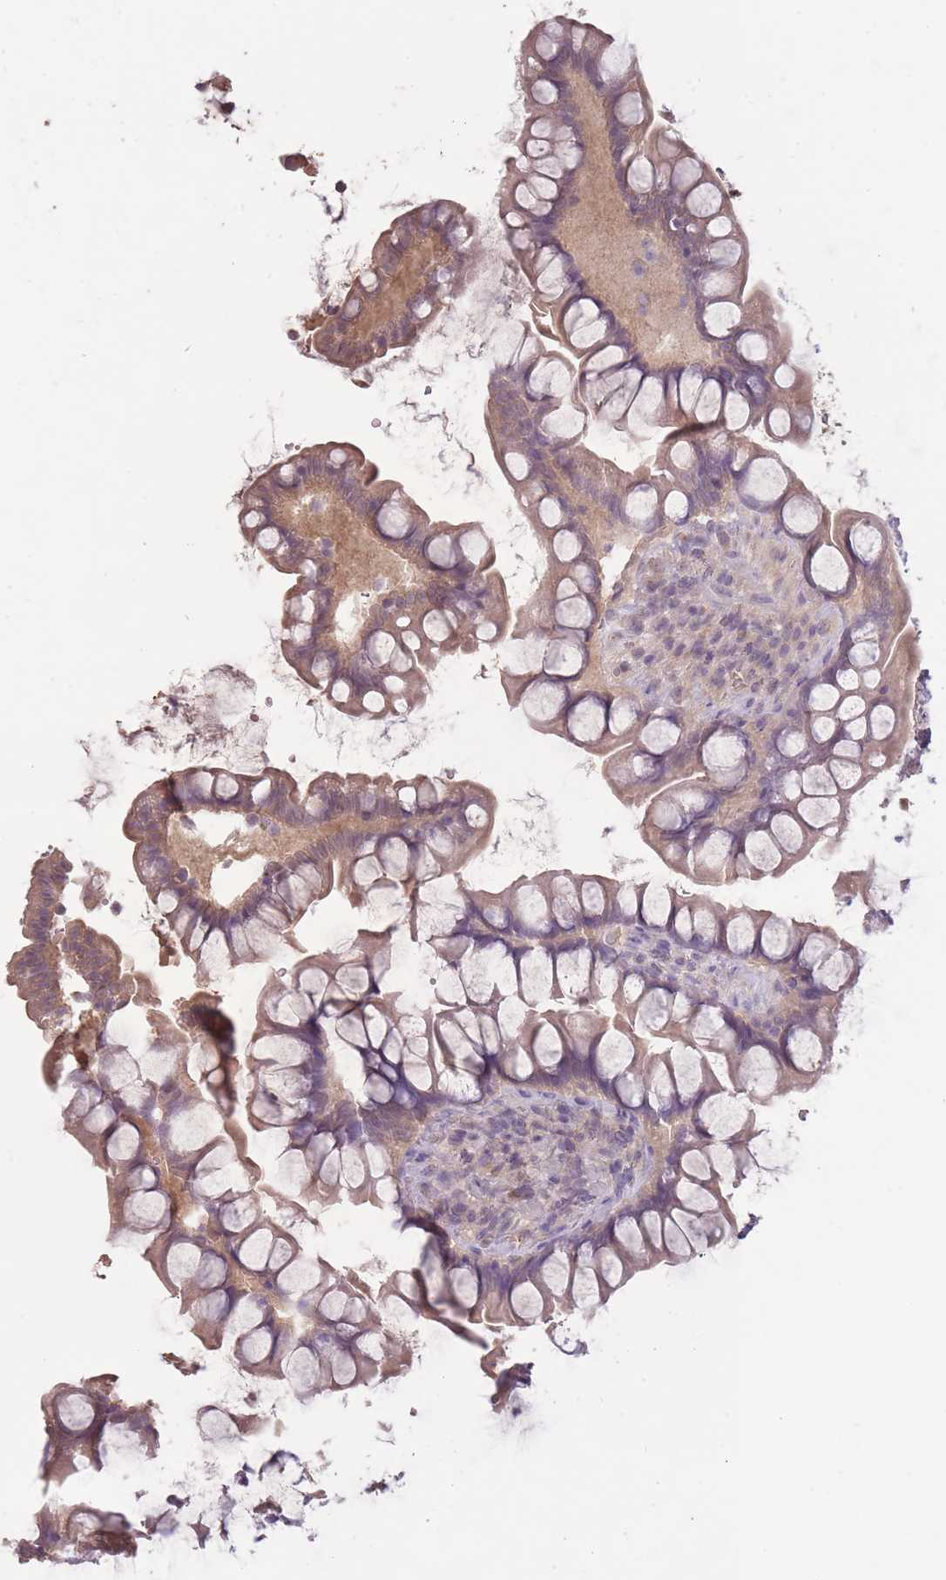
{"staining": {"intensity": "moderate", "quantity": "25%-75%", "location": "cytoplasmic/membranous"}, "tissue": "small intestine", "cell_type": "Glandular cells", "image_type": "normal", "snomed": [{"axis": "morphology", "description": "Normal tissue, NOS"}, {"axis": "topography", "description": "Small intestine"}], "caption": "Human small intestine stained for a protein (brown) reveals moderate cytoplasmic/membranous positive staining in approximately 25%-75% of glandular cells.", "gene": "LRATD2", "patient": {"sex": "male", "age": 70}}